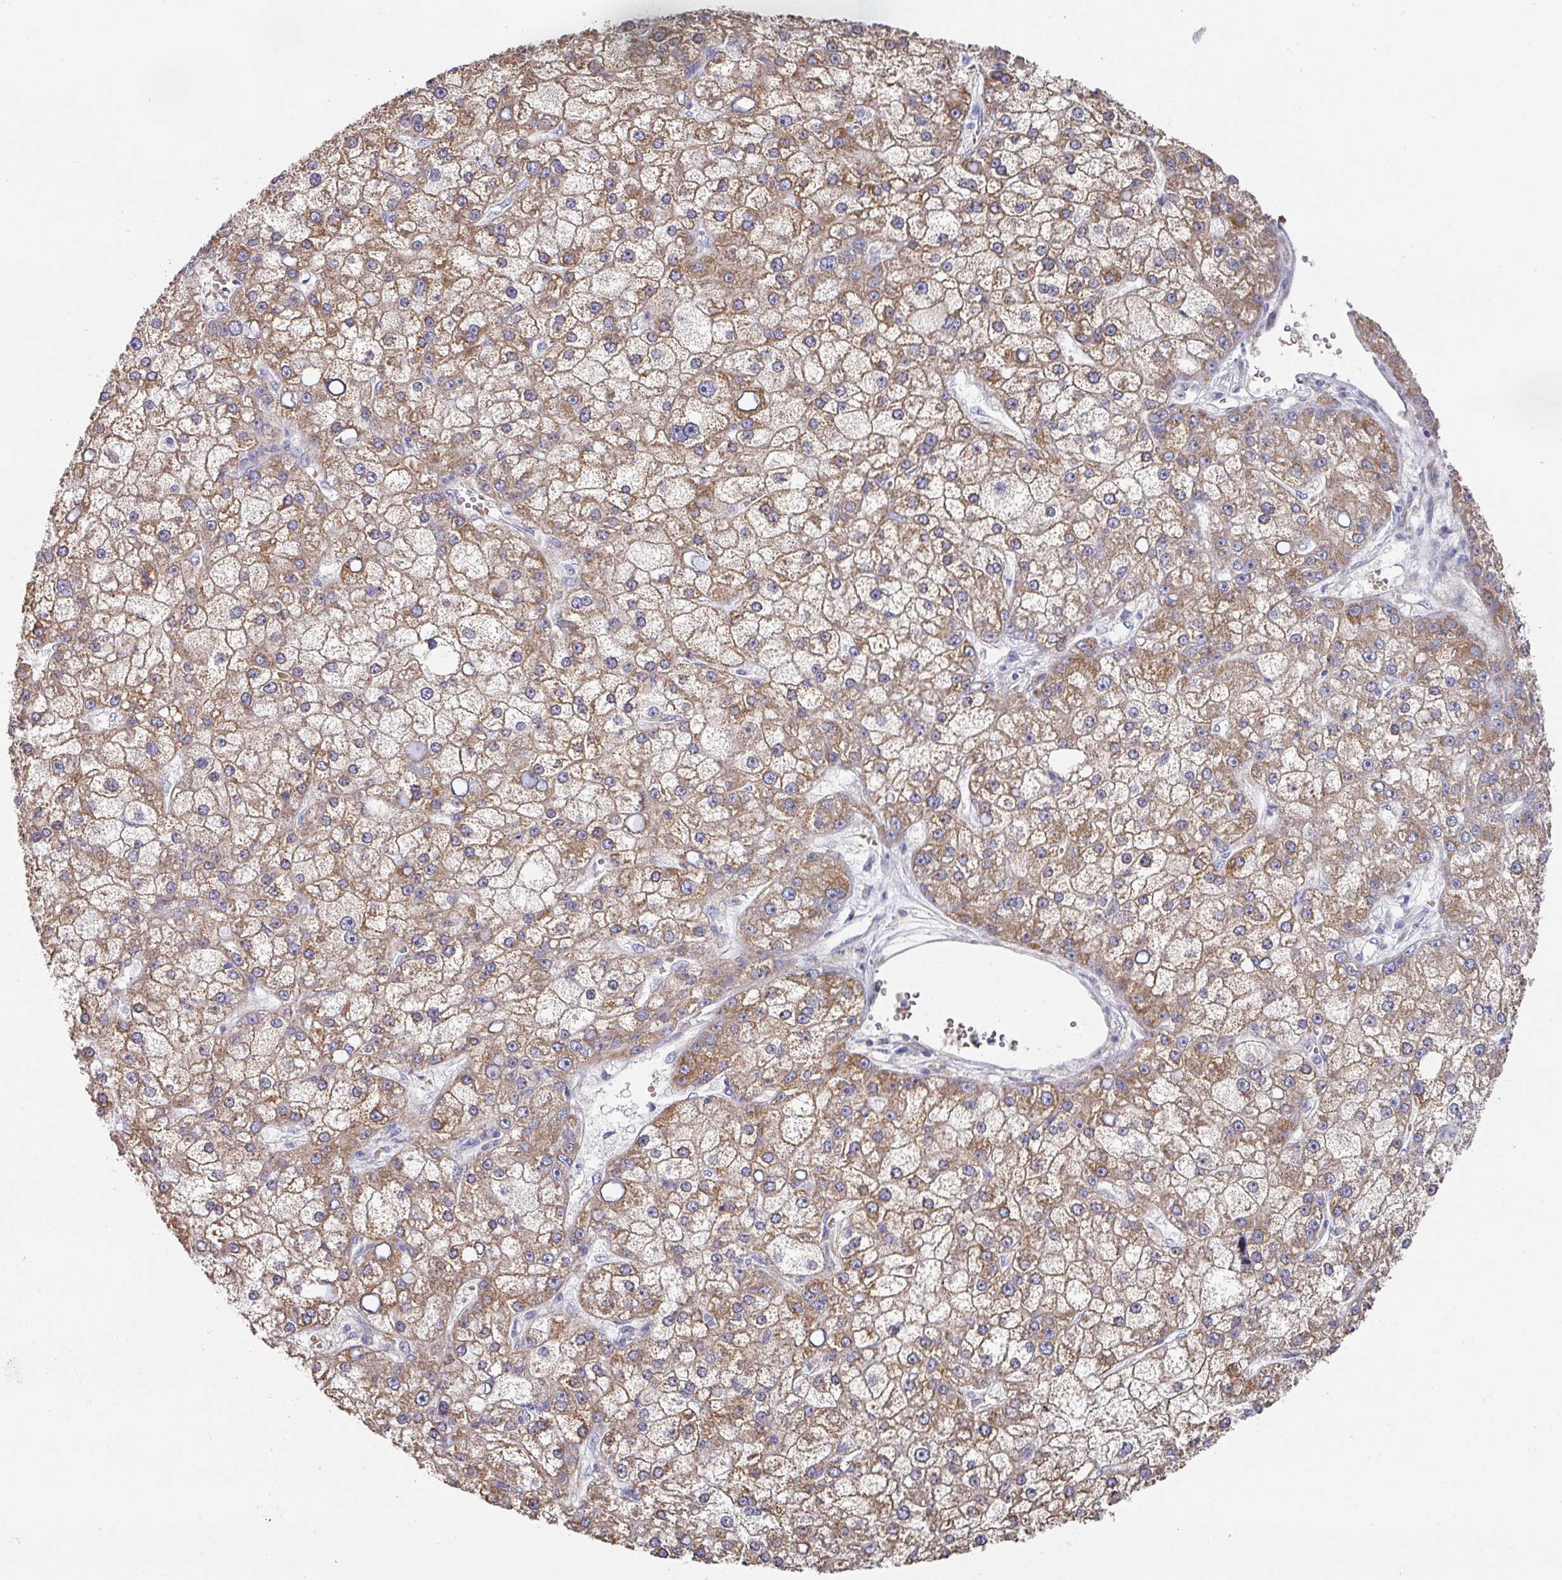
{"staining": {"intensity": "moderate", "quantity": ">75%", "location": "cytoplasmic/membranous"}, "tissue": "liver cancer", "cell_type": "Tumor cells", "image_type": "cancer", "snomed": [{"axis": "morphology", "description": "Carcinoma, Hepatocellular, NOS"}, {"axis": "topography", "description": "Liver"}], "caption": "An image of human liver cancer stained for a protein displays moderate cytoplasmic/membranous brown staining in tumor cells. (Brightfield microscopy of DAB IHC at high magnification).", "gene": "PYROXD2", "patient": {"sex": "male", "age": 67}}